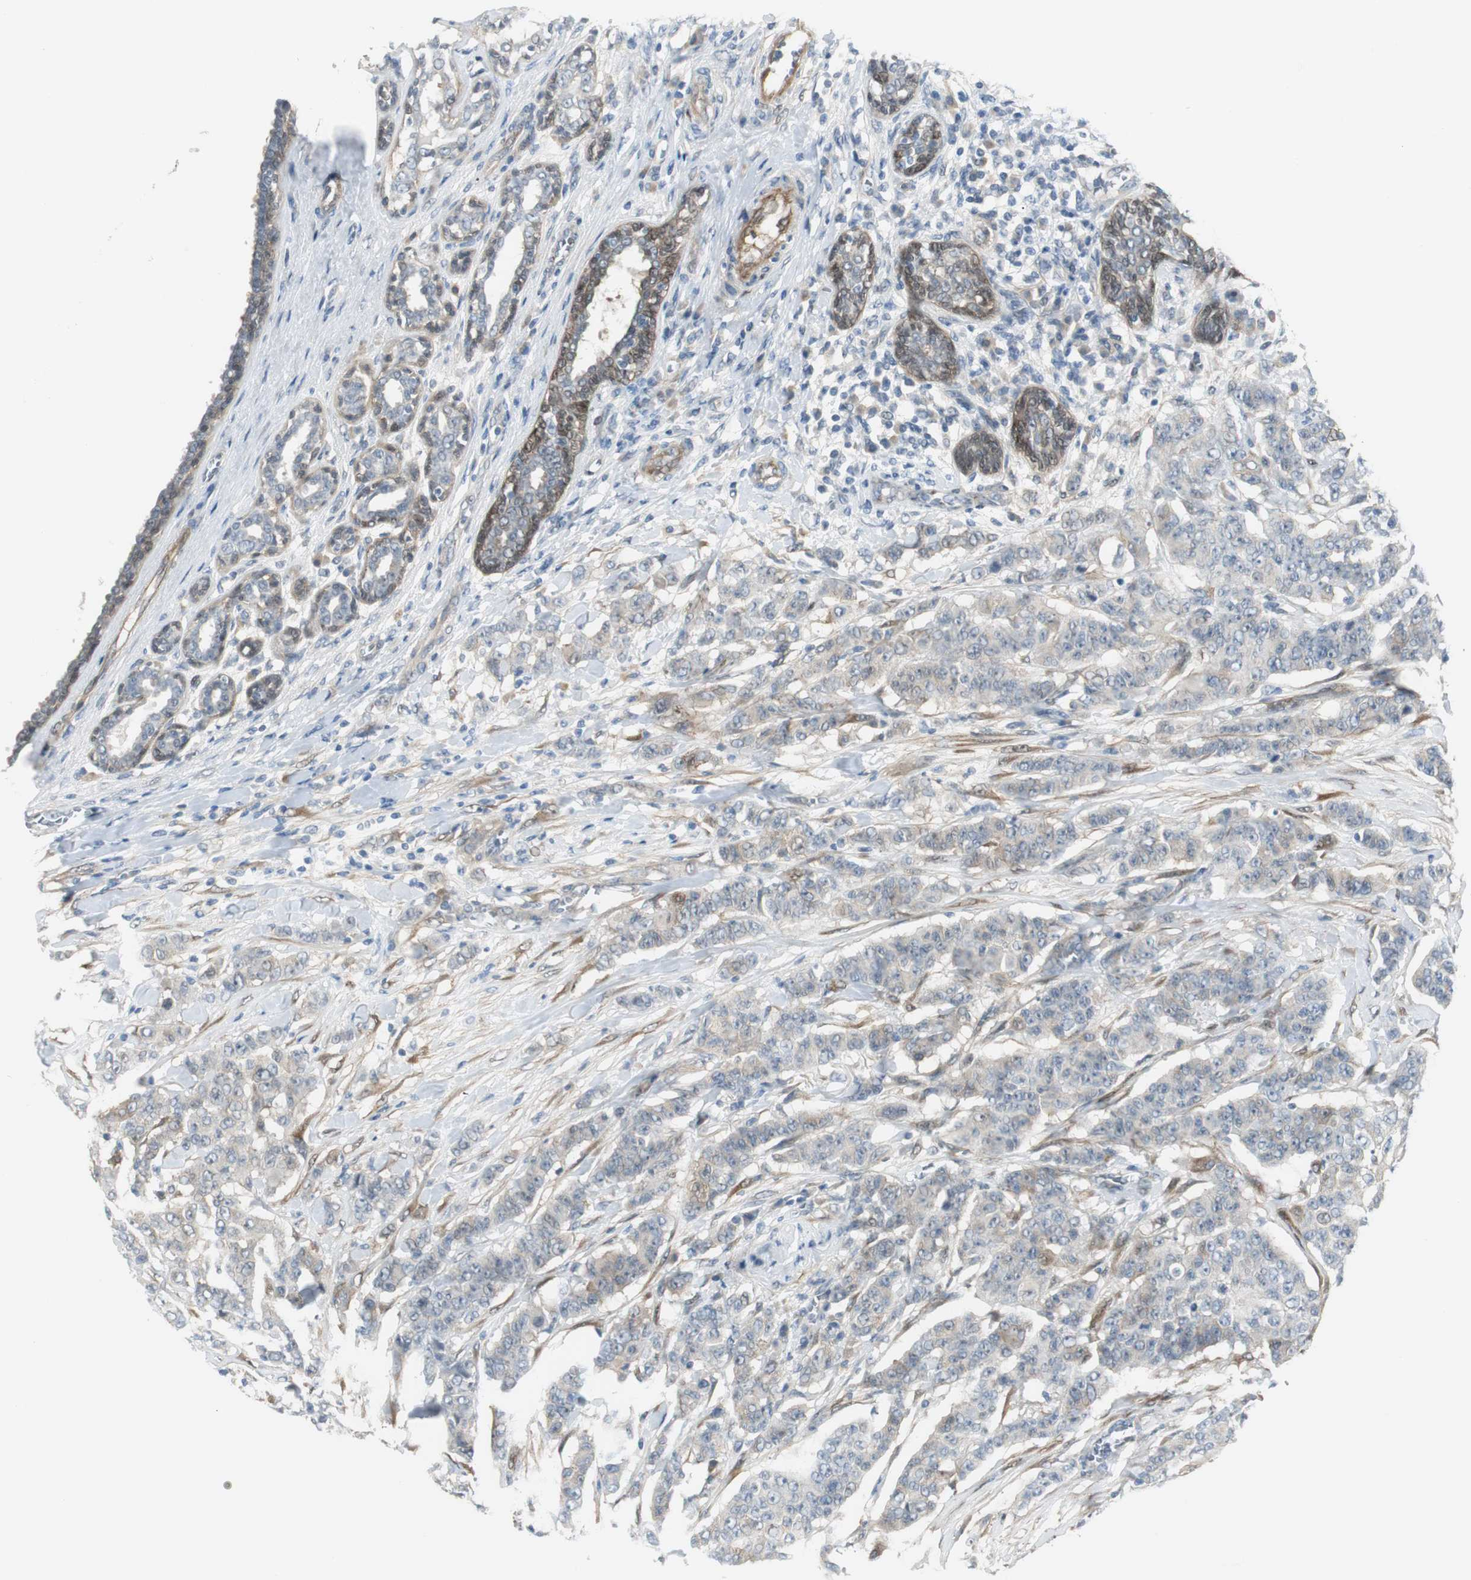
{"staining": {"intensity": "weak", "quantity": "25%-75%", "location": "cytoplasmic/membranous"}, "tissue": "breast cancer", "cell_type": "Tumor cells", "image_type": "cancer", "snomed": [{"axis": "morphology", "description": "Duct carcinoma"}, {"axis": "topography", "description": "Breast"}], "caption": "High-power microscopy captured an immunohistochemistry (IHC) image of breast intraductal carcinoma, revealing weak cytoplasmic/membranous staining in about 25%-75% of tumor cells. The protein is stained brown, and the nuclei are stained in blue (DAB (3,3'-diaminobenzidine) IHC with brightfield microscopy, high magnification).", "gene": "FHL2", "patient": {"sex": "female", "age": 40}}